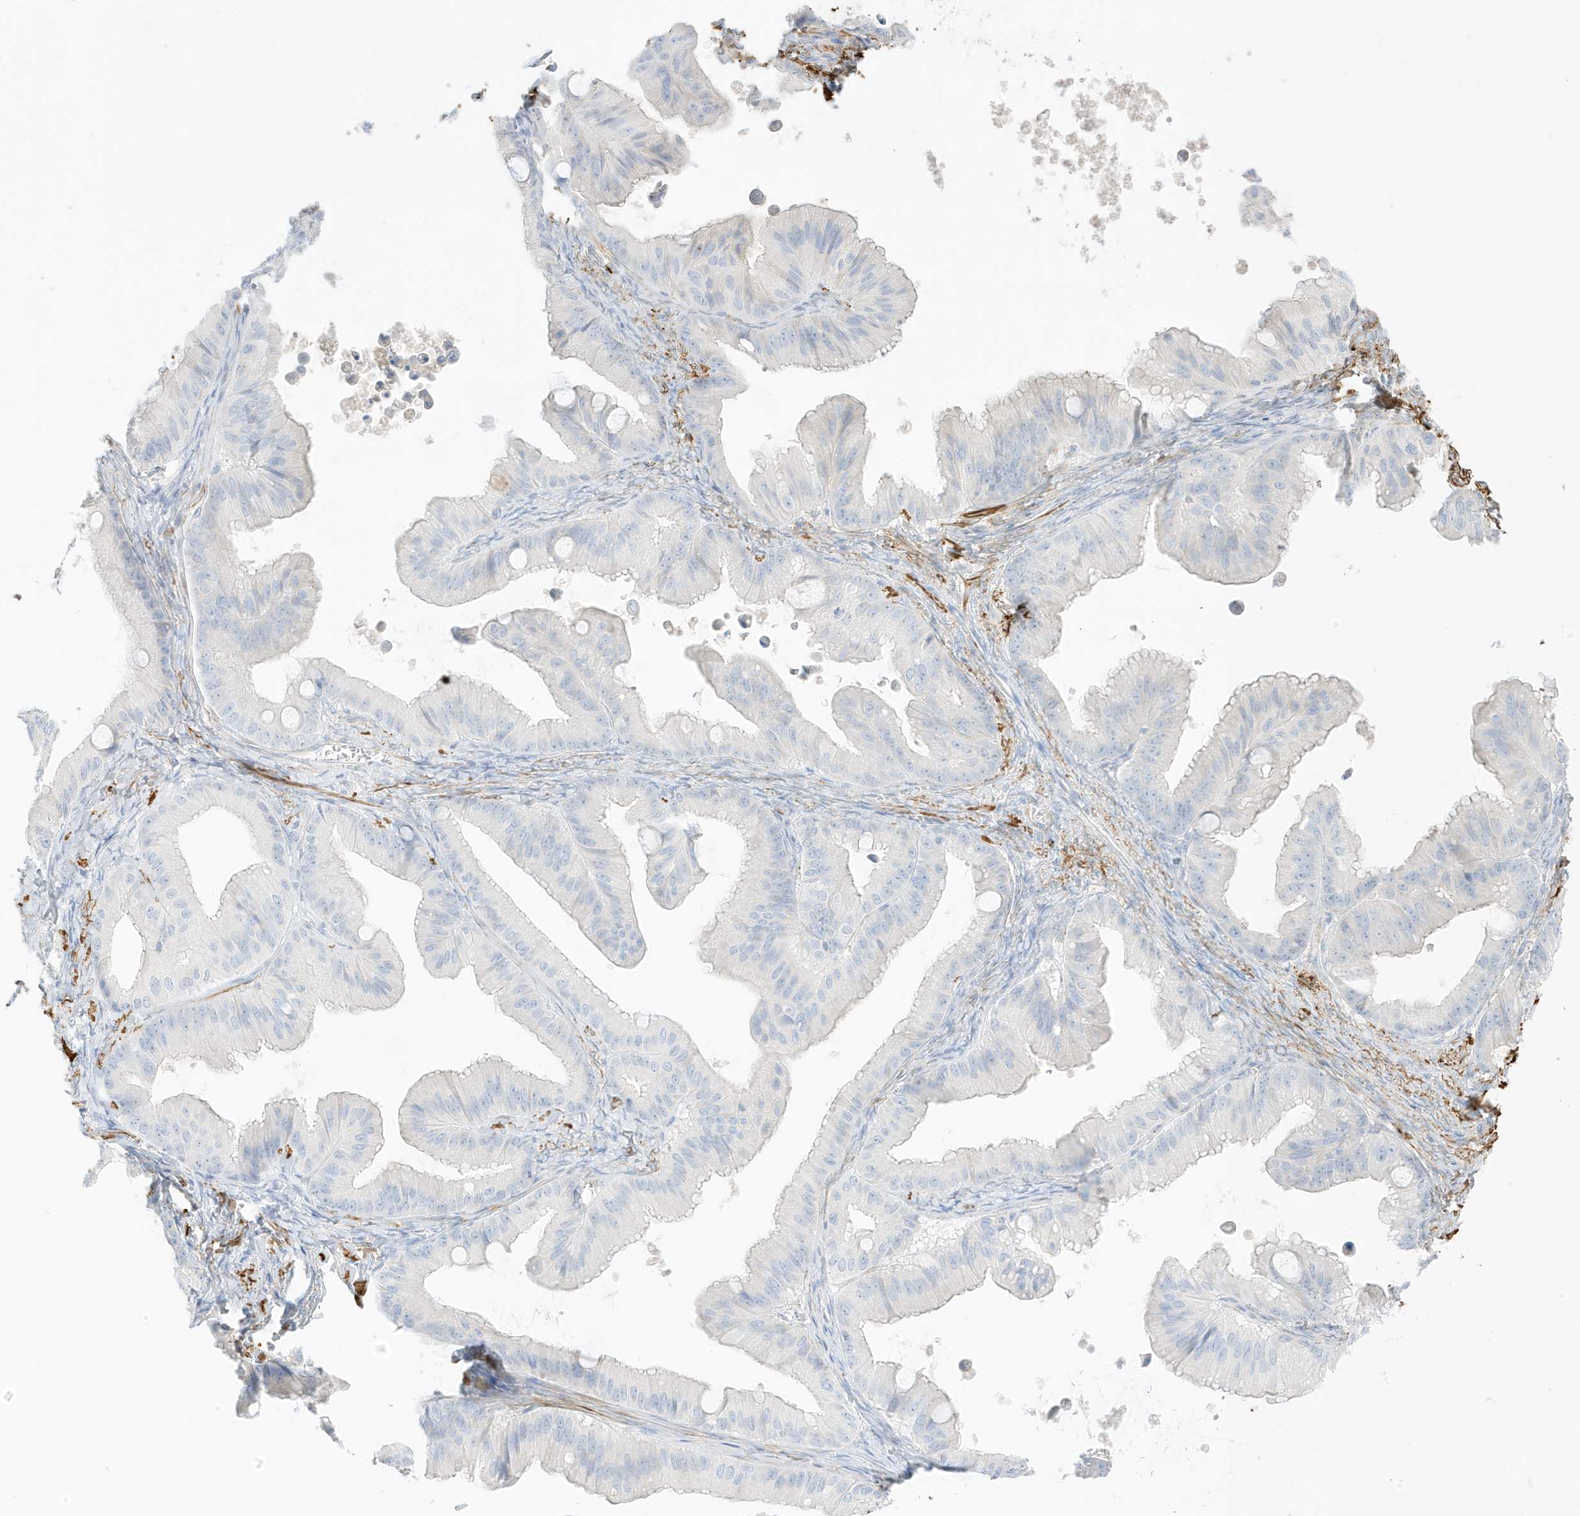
{"staining": {"intensity": "negative", "quantity": "none", "location": "none"}, "tissue": "ovarian cancer", "cell_type": "Tumor cells", "image_type": "cancer", "snomed": [{"axis": "morphology", "description": "Cystadenocarcinoma, mucinous, NOS"}, {"axis": "topography", "description": "Ovary"}], "caption": "This is a histopathology image of IHC staining of ovarian cancer (mucinous cystadenocarcinoma), which shows no expression in tumor cells. (DAB immunohistochemistry (IHC) with hematoxylin counter stain).", "gene": "SLC22A13", "patient": {"sex": "female", "age": 71}}